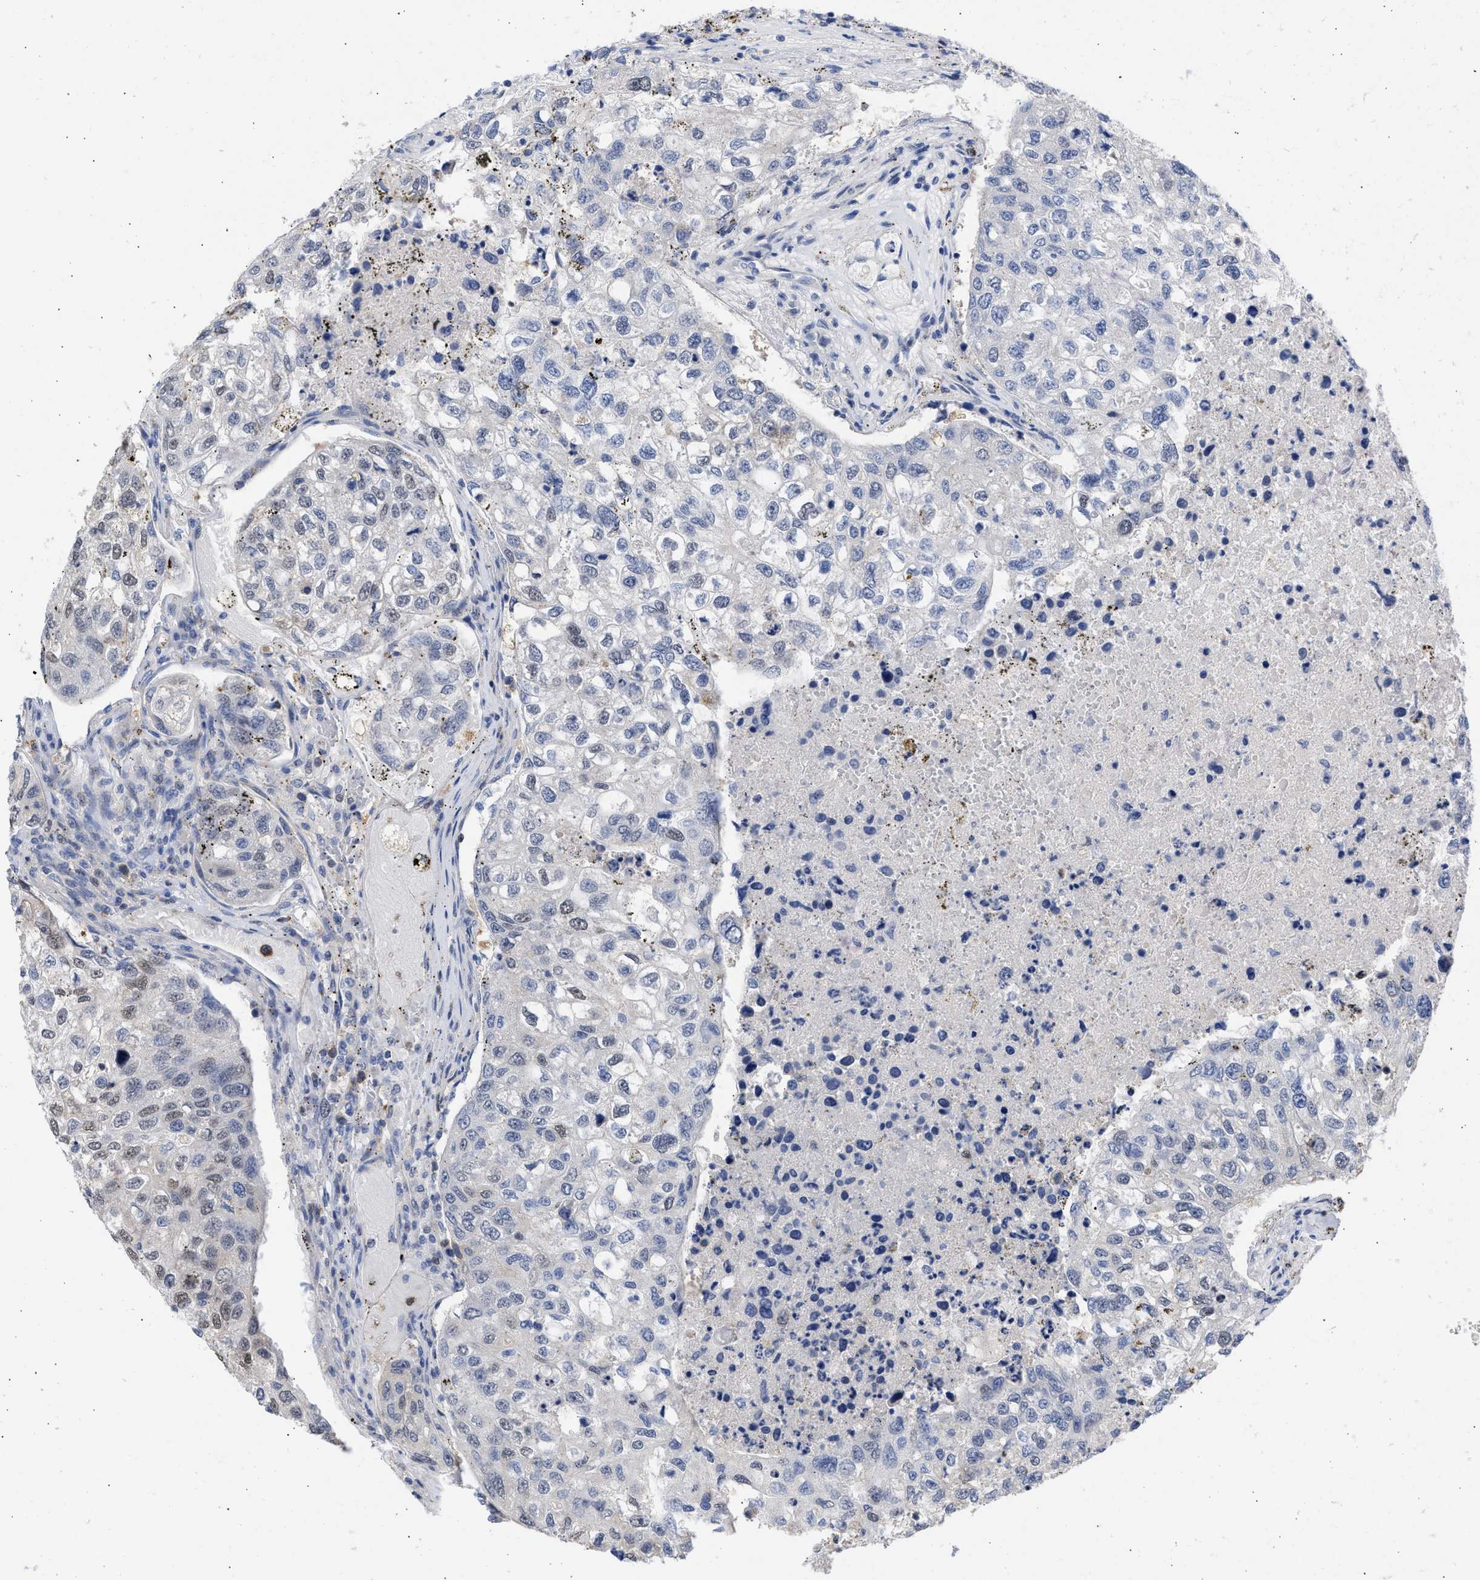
{"staining": {"intensity": "weak", "quantity": "<25%", "location": "nuclear"}, "tissue": "urothelial cancer", "cell_type": "Tumor cells", "image_type": "cancer", "snomed": [{"axis": "morphology", "description": "Urothelial carcinoma, High grade"}, {"axis": "topography", "description": "Lymph node"}, {"axis": "topography", "description": "Urinary bladder"}], "caption": "Protein analysis of urothelial carcinoma (high-grade) reveals no significant positivity in tumor cells. (Brightfield microscopy of DAB IHC at high magnification).", "gene": "THRA", "patient": {"sex": "male", "age": 51}}